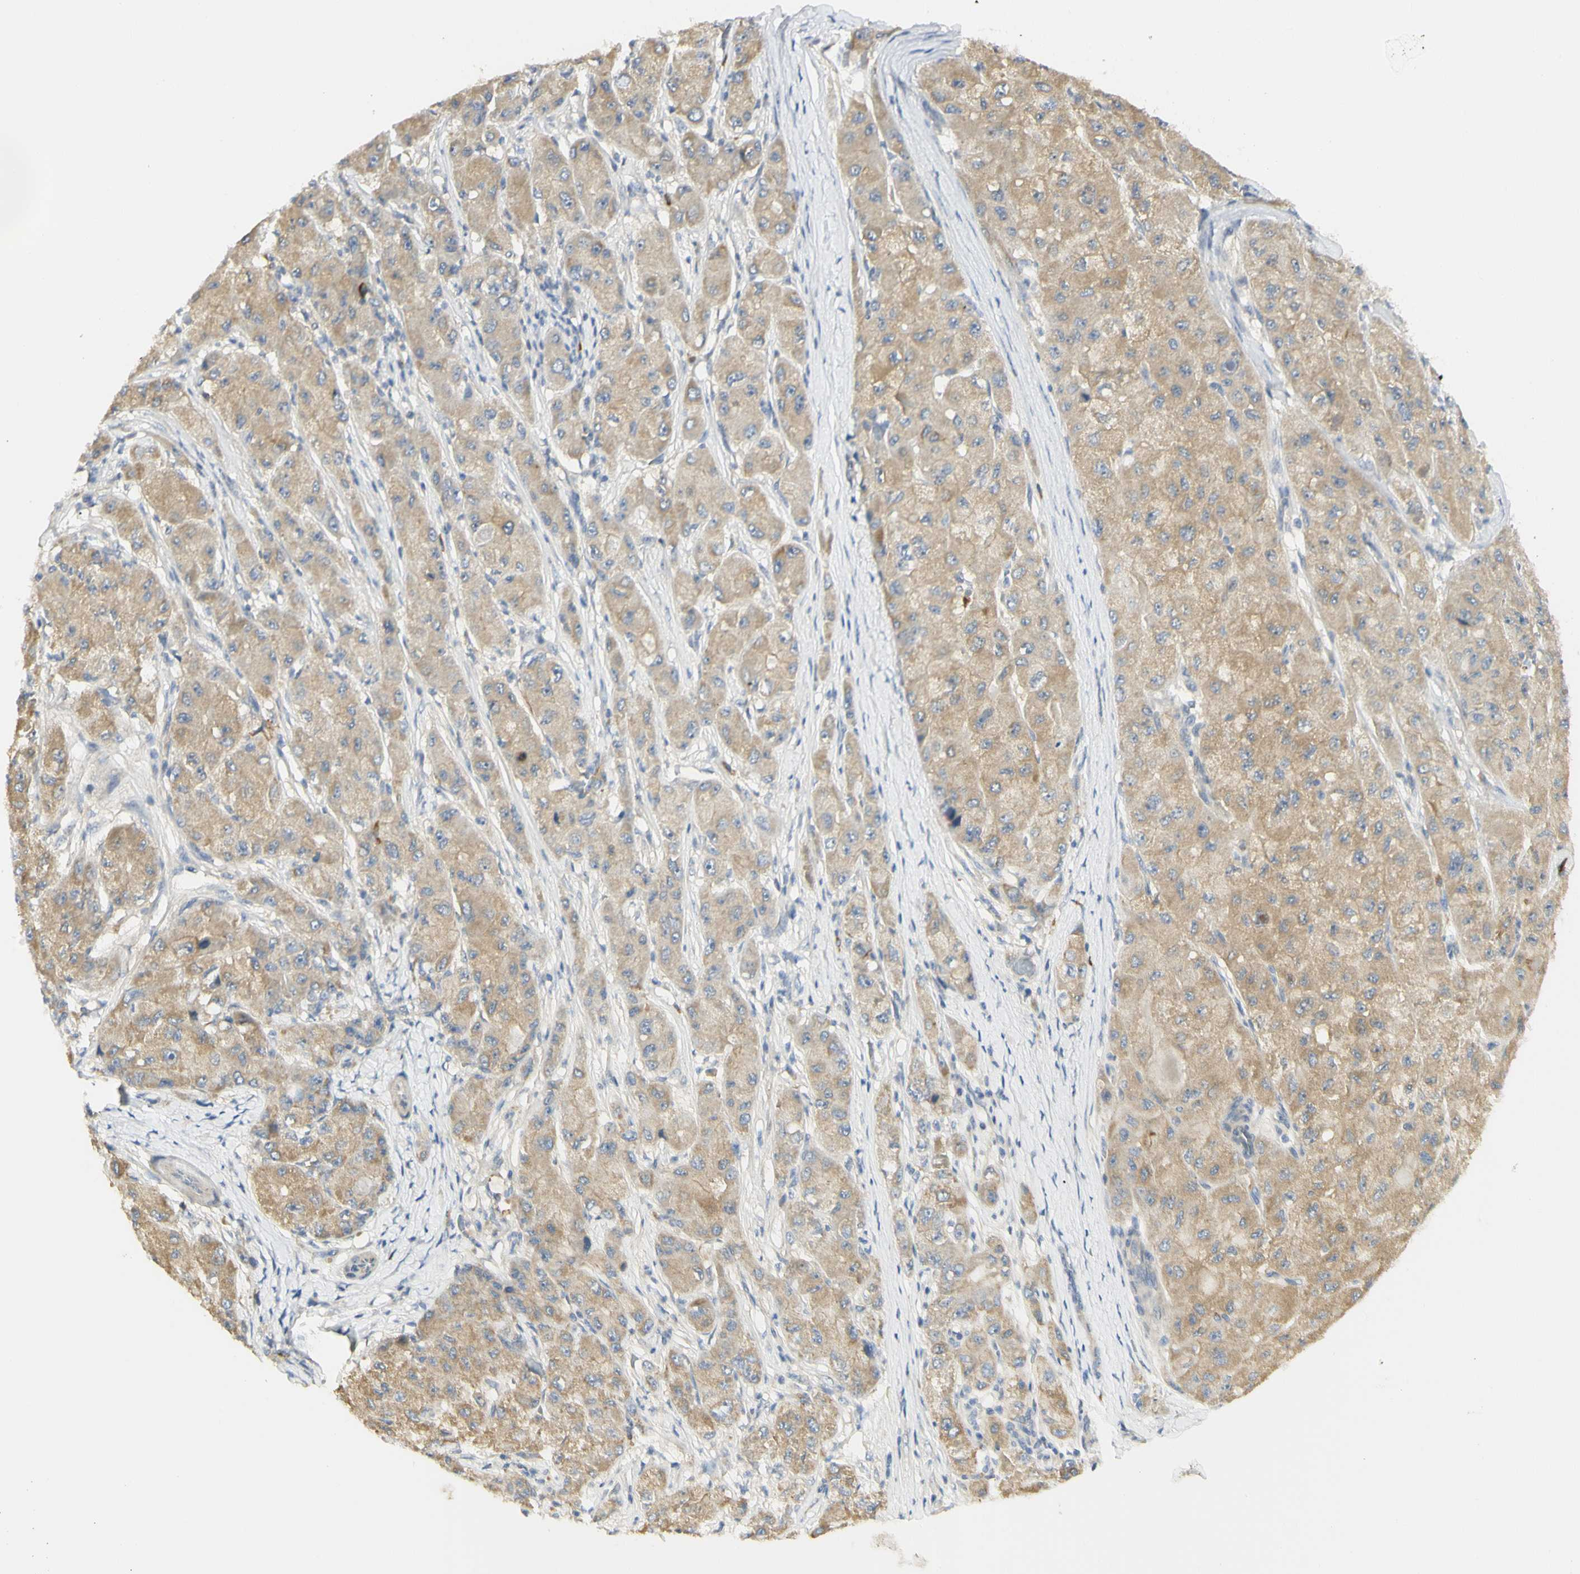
{"staining": {"intensity": "moderate", "quantity": ">75%", "location": "cytoplasmic/membranous"}, "tissue": "liver cancer", "cell_type": "Tumor cells", "image_type": "cancer", "snomed": [{"axis": "morphology", "description": "Carcinoma, Hepatocellular, NOS"}, {"axis": "topography", "description": "Liver"}], "caption": "The image demonstrates a brown stain indicating the presence of a protein in the cytoplasmic/membranous of tumor cells in liver cancer.", "gene": "KIF11", "patient": {"sex": "male", "age": 80}}